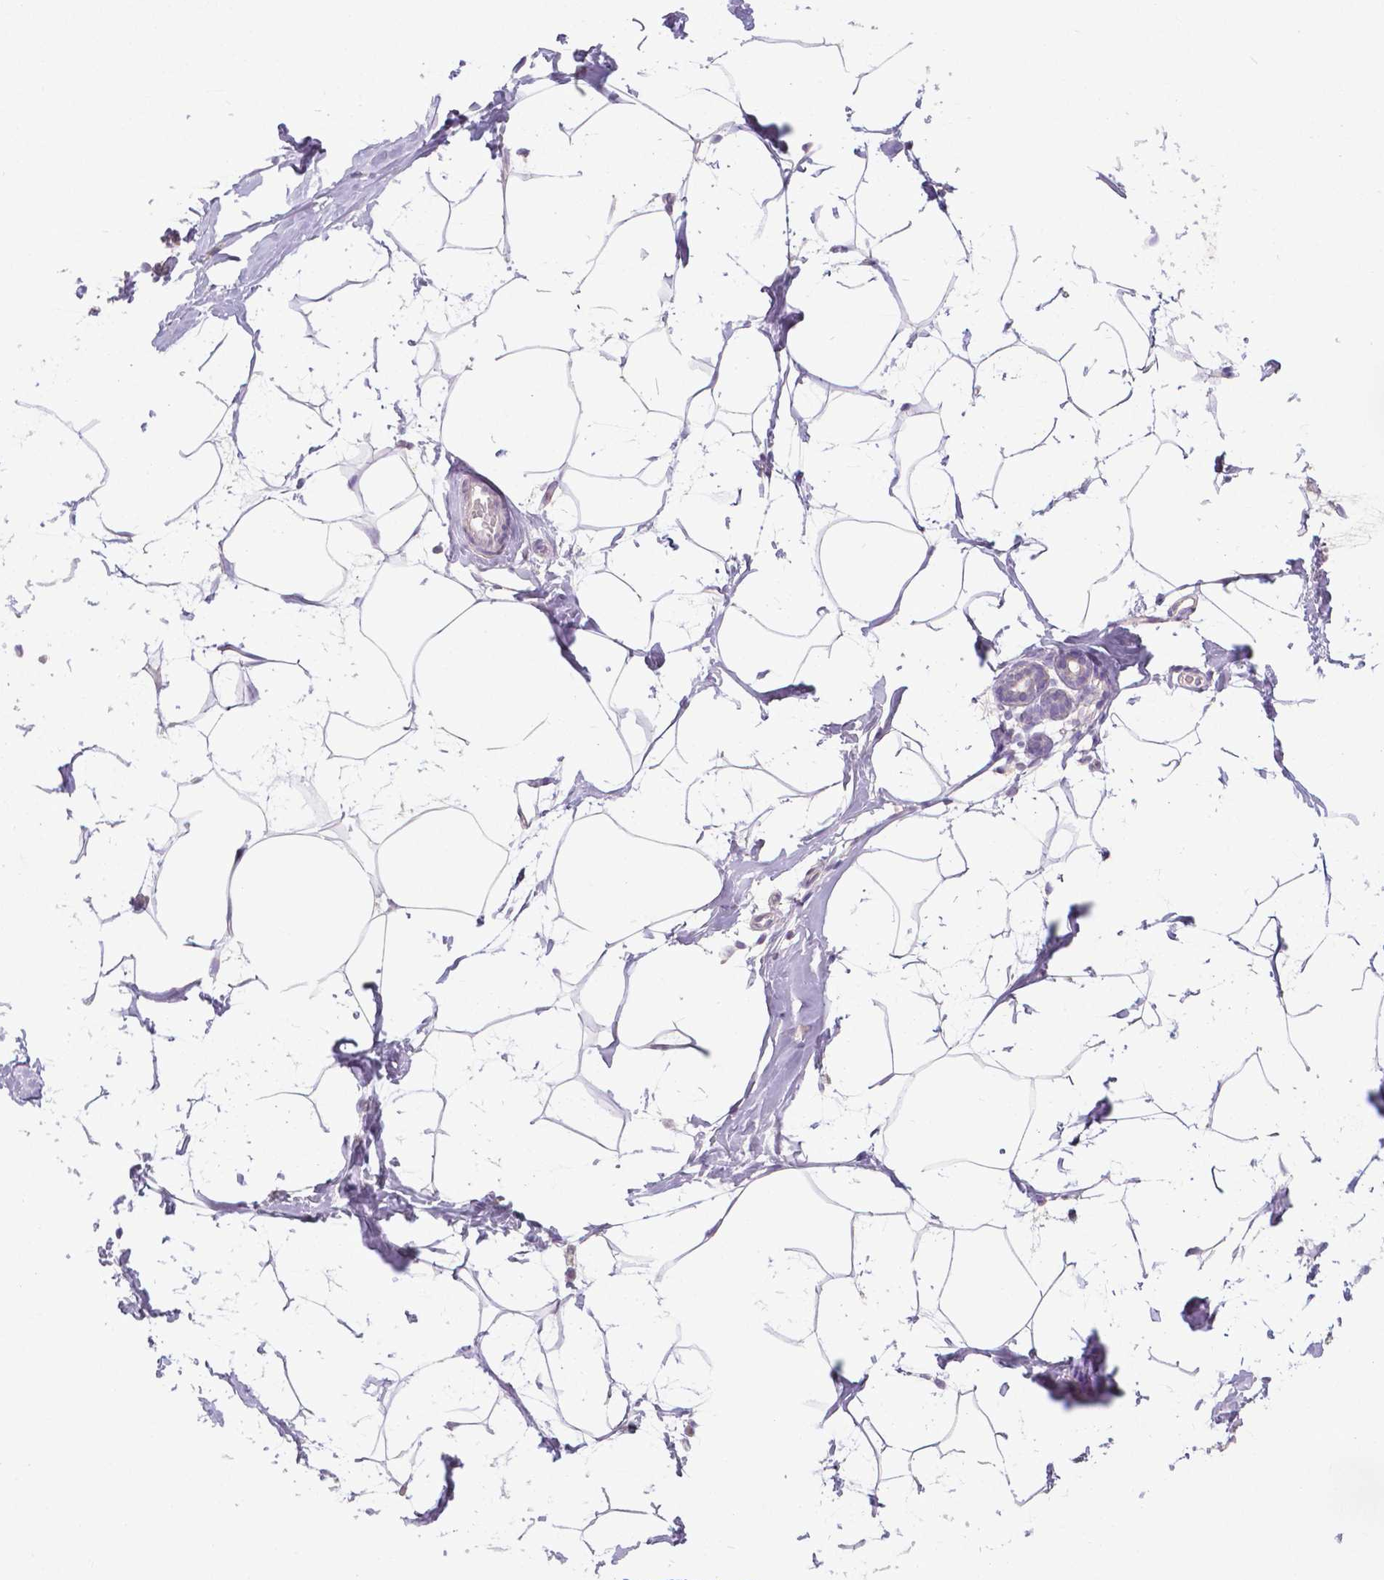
{"staining": {"intensity": "negative", "quantity": "none", "location": "none"}, "tissue": "breast", "cell_type": "Adipocytes", "image_type": "normal", "snomed": [{"axis": "morphology", "description": "Normal tissue, NOS"}, {"axis": "topography", "description": "Breast"}], "caption": "IHC of normal breast demonstrates no positivity in adipocytes. (Stains: DAB (3,3'-diaminobenzidine) IHC with hematoxylin counter stain, Microscopy: brightfield microscopy at high magnification).", "gene": "CRMP1", "patient": {"sex": "female", "age": 32}}